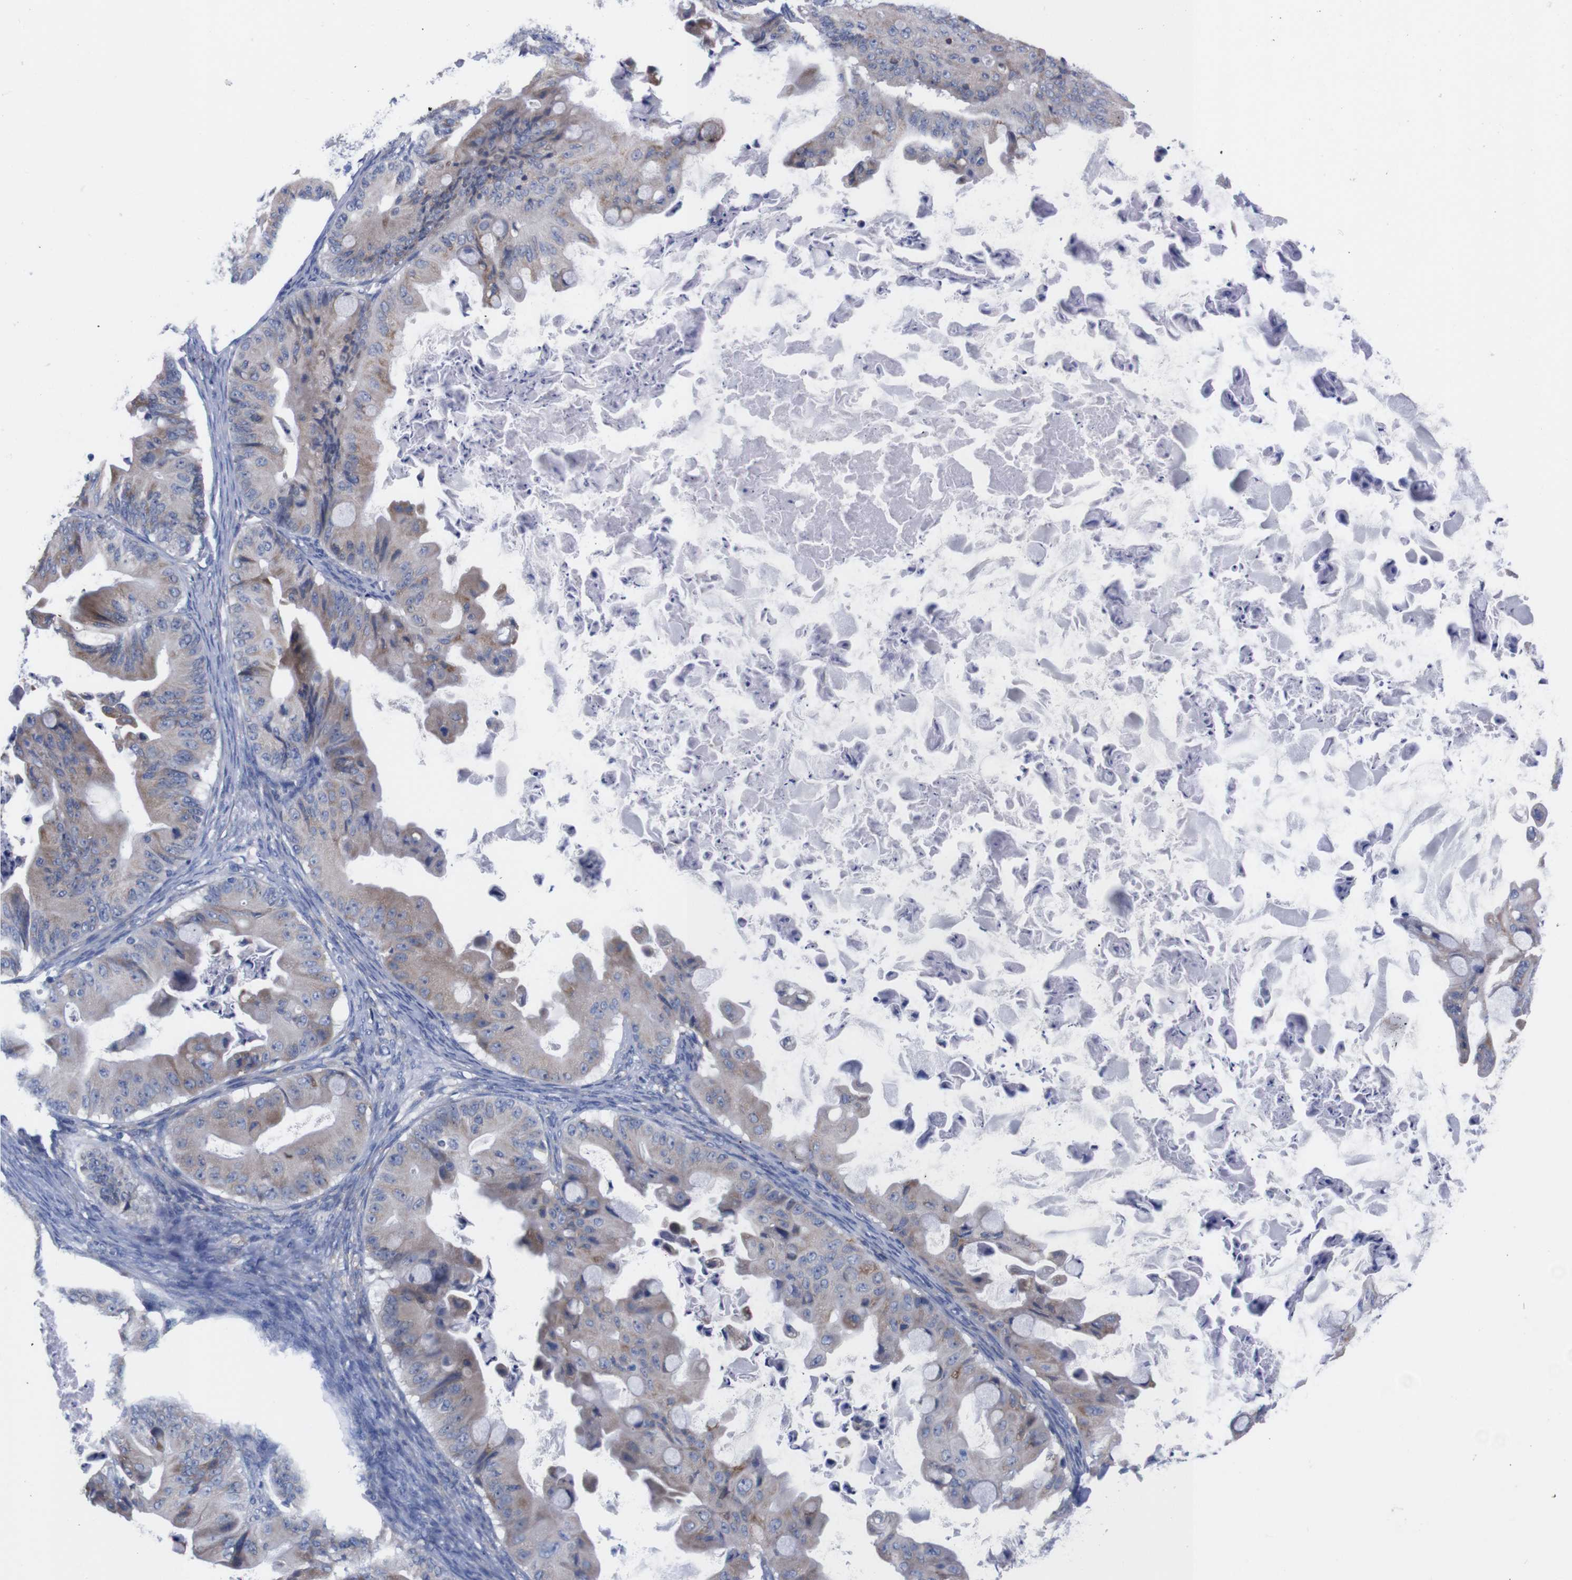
{"staining": {"intensity": "weak", "quantity": "<25%", "location": "cytoplasmic/membranous"}, "tissue": "ovarian cancer", "cell_type": "Tumor cells", "image_type": "cancer", "snomed": [{"axis": "morphology", "description": "Cystadenocarcinoma, mucinous, NOS"}, {"axis": "topography", "description": "Ovary"}], "caption": "Immunohistochemical staining of ovarian cancer exhibits no significant positivity in tumor cells. The staining is performed using DAB brown chromogen with nuclei counter-stained in using hematoxylin.", "gene": "NEBL", "patient": {"sex": "female", "age": 37}}